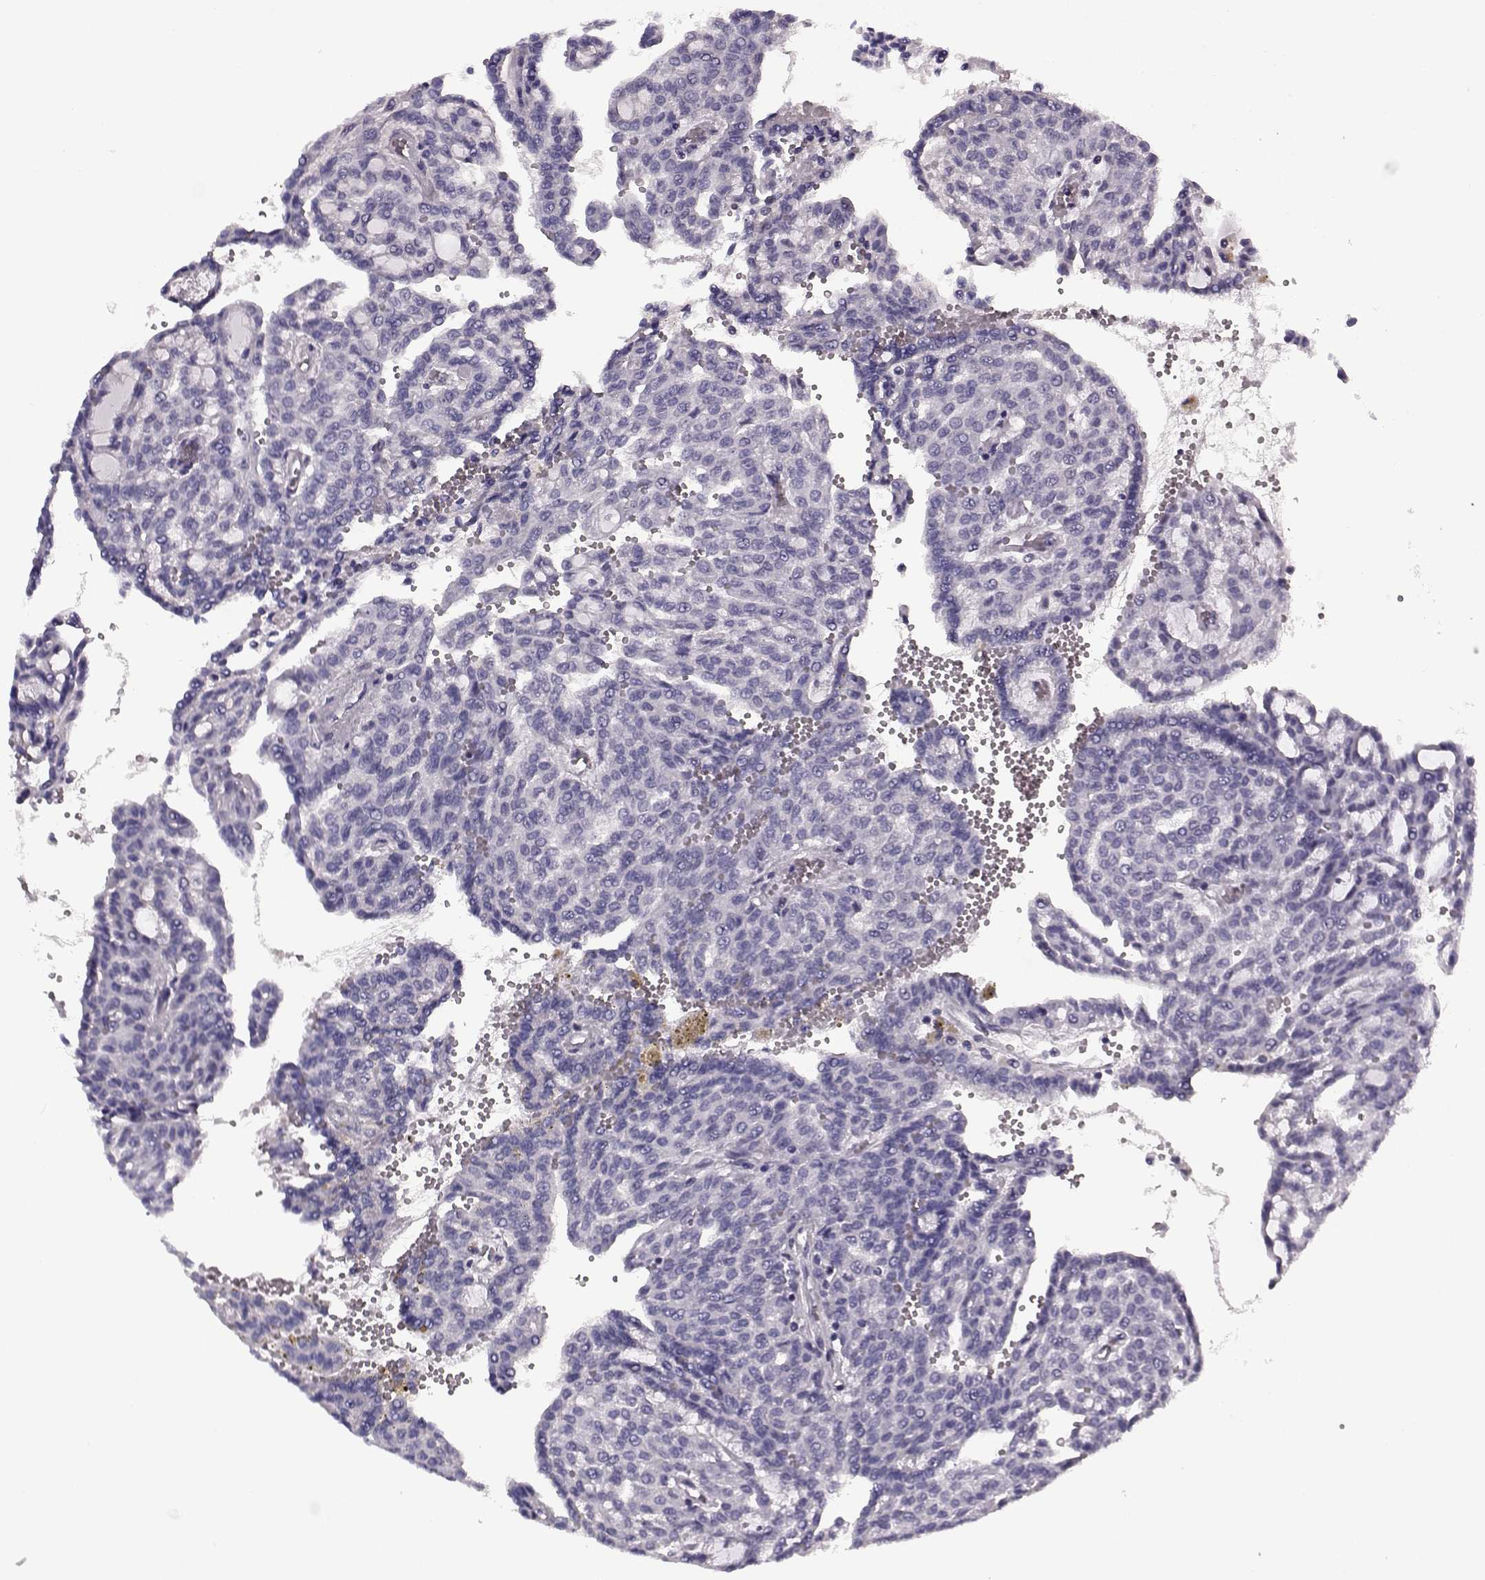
{"staining": {"intensity": "negative", "quantity": "none", "location": "none"}, "tissue": "renal cancer", "cell_type": "Tumor cells", "image_type": "cancer", "snomed": [{"axis": "morphology", "description": "Adenocarcinoma, NOS"}, {"axis": "topography", "description": "Kidney"}], "caption": "A micrograph of human renal adenocarcinoma is negative for staining in tumor cells.", "gene": "AIPL1", "patient": {"sex": "male", "age": 63}}